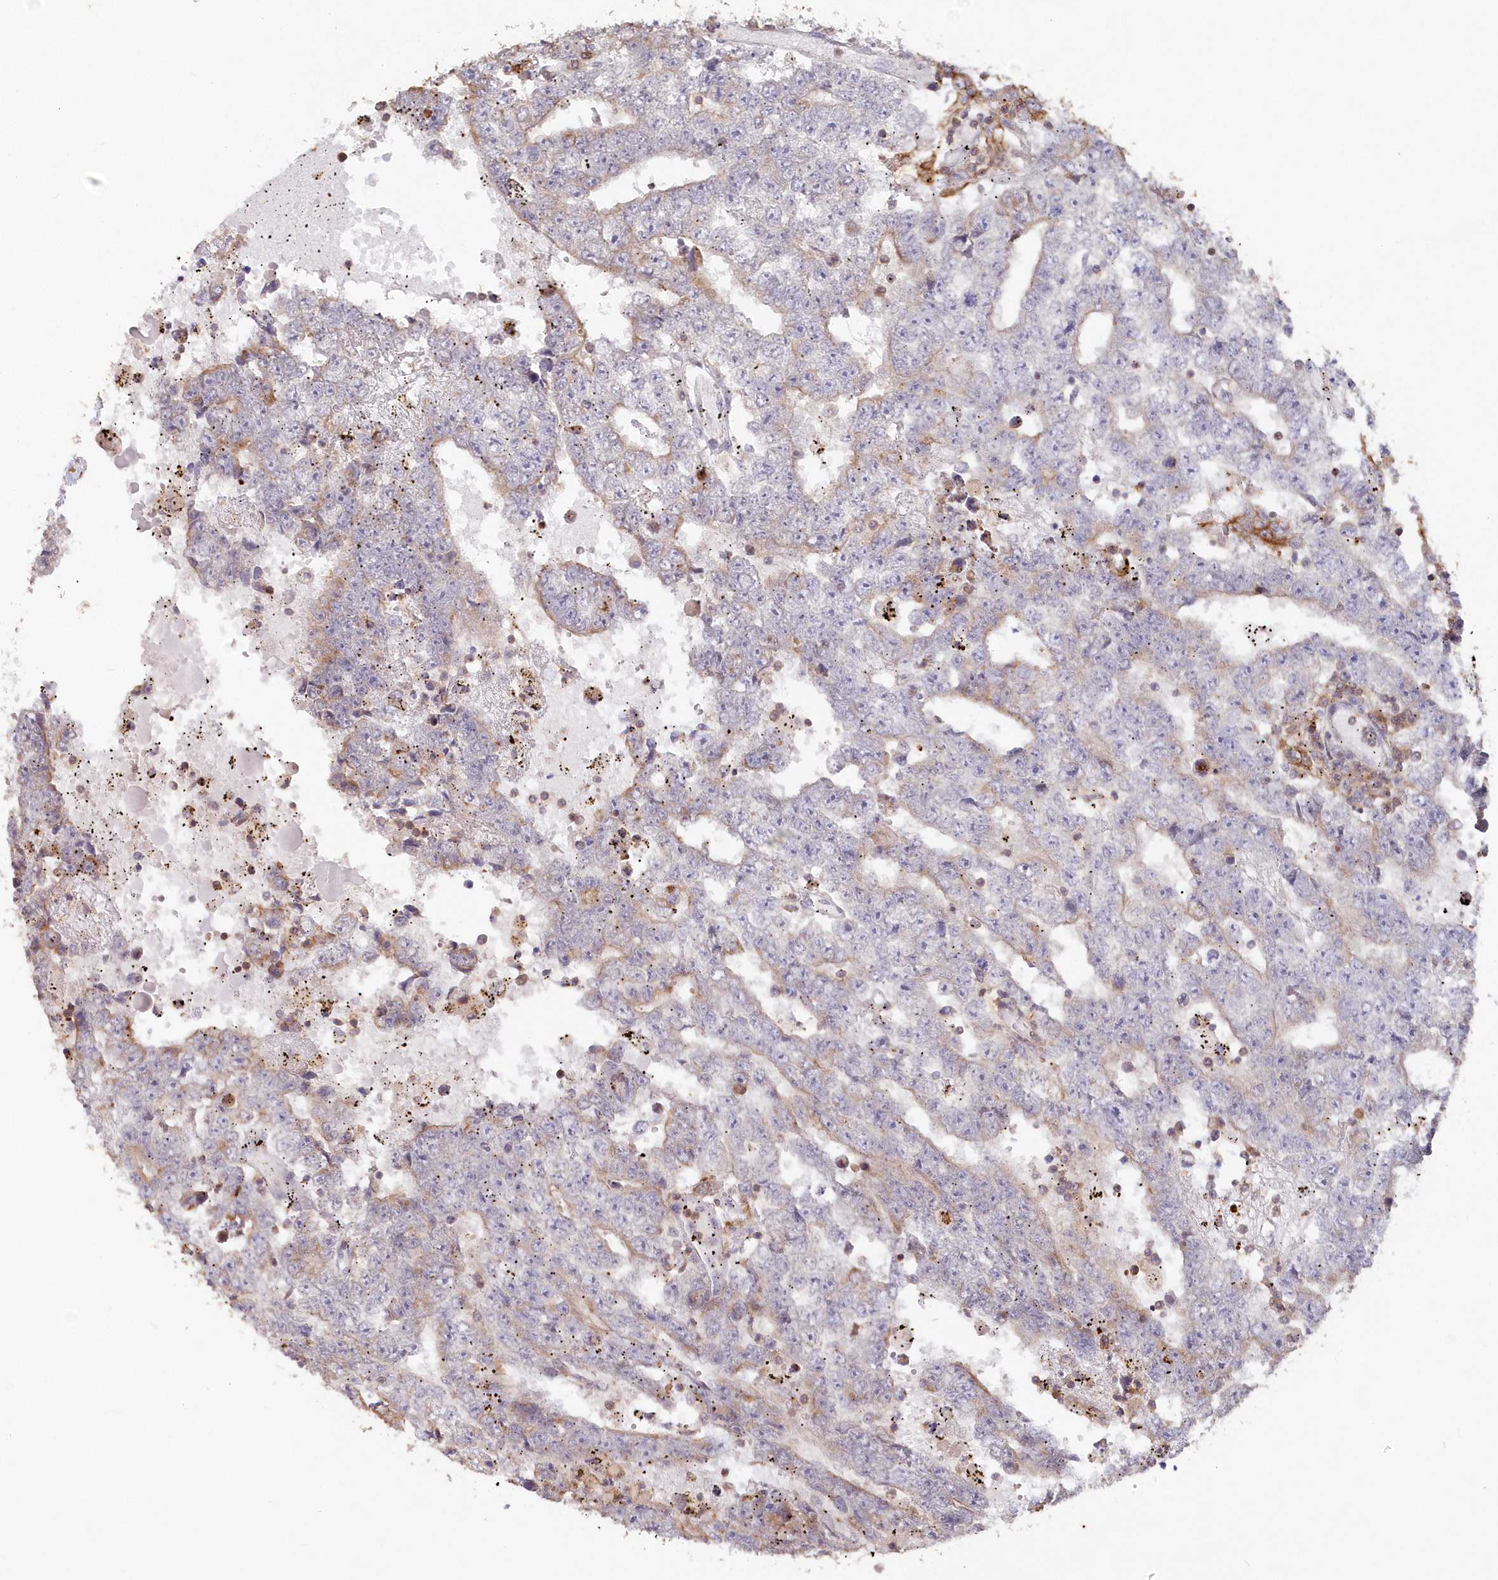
{"staining": {"intensity": "weak", "quantity": "<25%", "location": "cytoplasmic/membranous"}, "tissue": "testis cancer", "cell_type": "Tumor cells", "image_type": "cancer", "snomed": [{"axis": "morphology", "description": "Carcinoma, Embryonal, NOS"}, {"axis": "topography", "description": "Testis"}], "caption": "Micrograph shows no protein expression in tumor cells of testis embryonal carcinoma tissue.", "gene": "SNED1", "patient": {"sex": "male", "age": 25}}